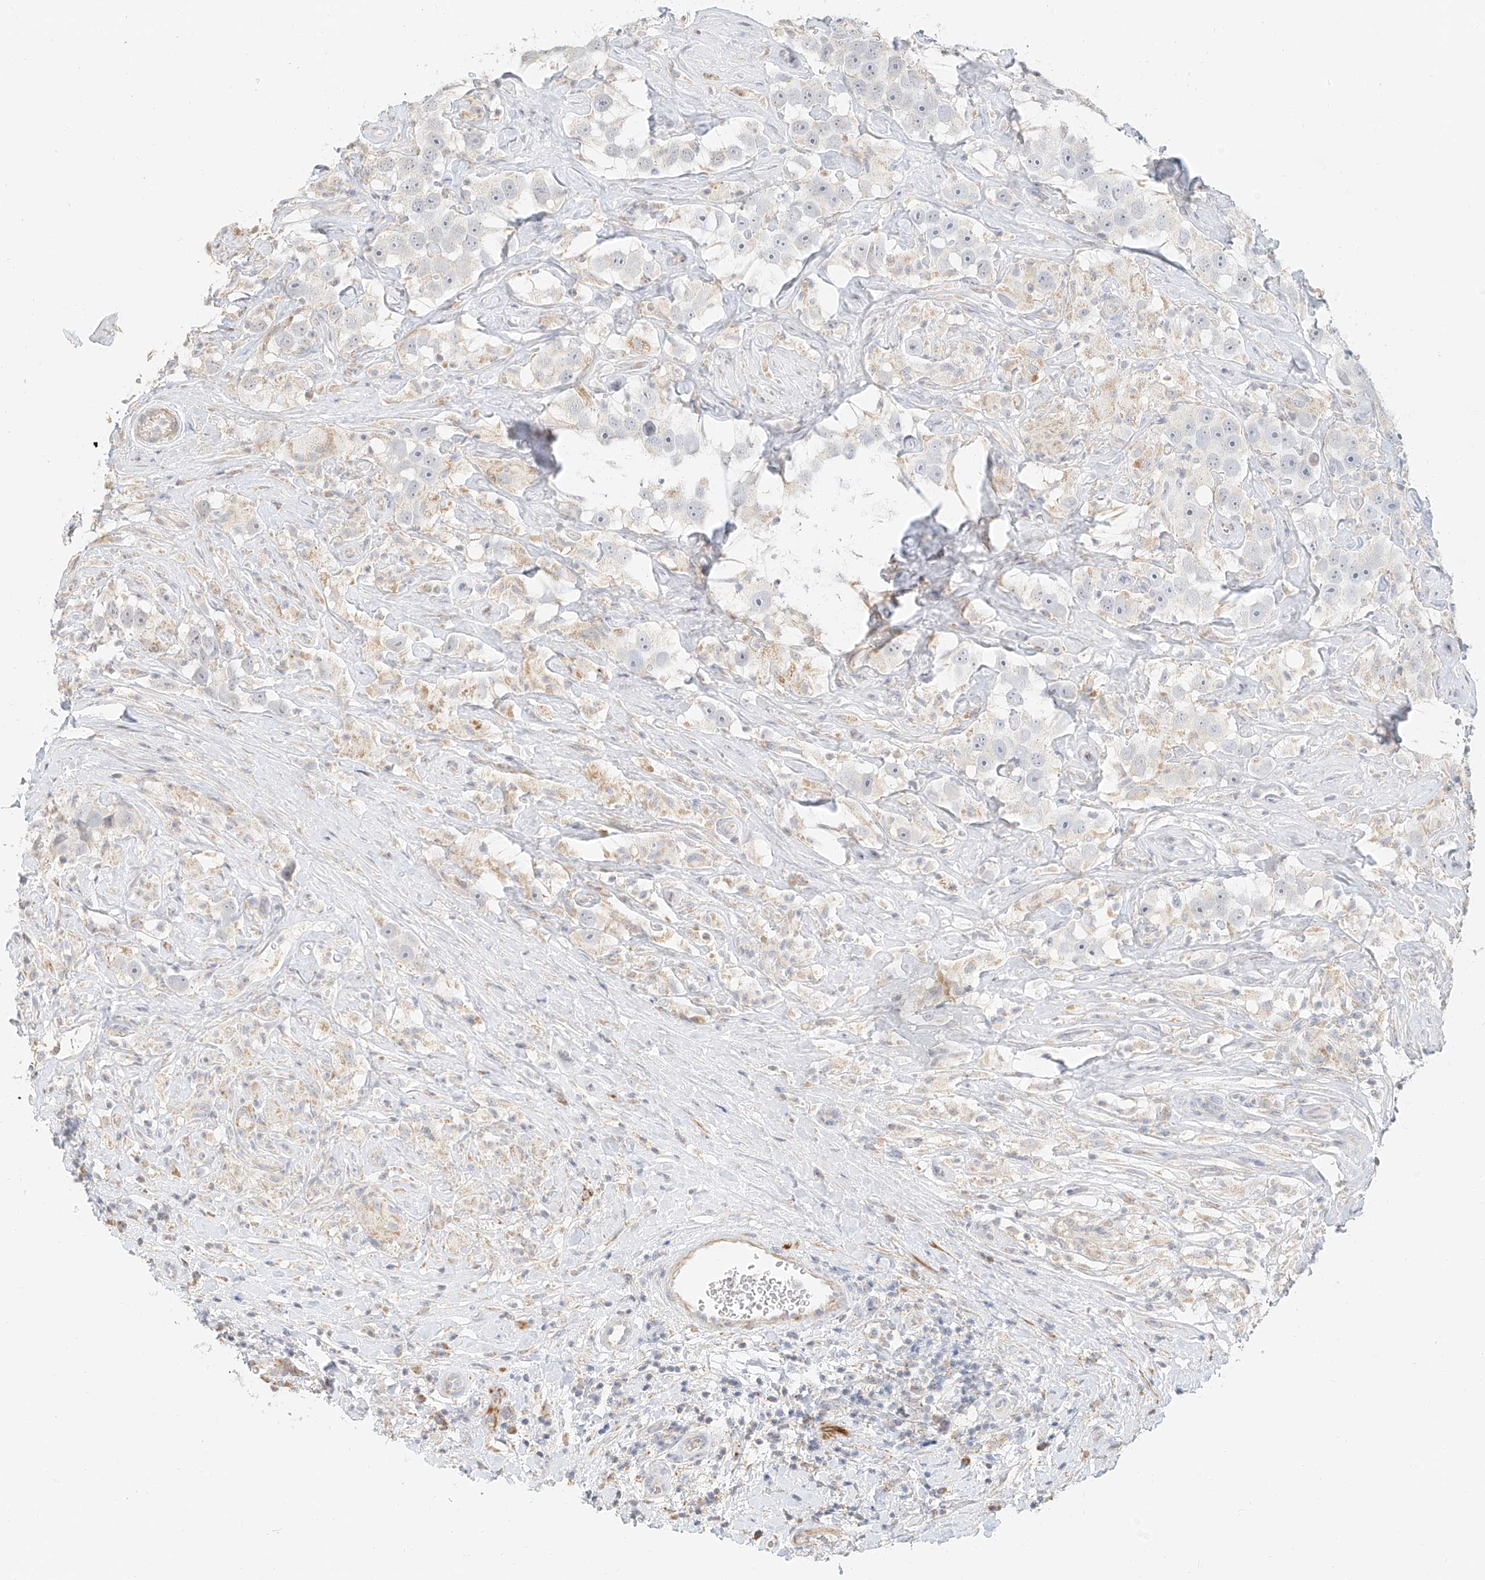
{"staining": {"intensity": "negative", "quantity": "none", "location": "none"}, "tissue": "testis cancer", "cell_type": "Tumor cells", "image_type": "cancer", "snomed": [{"axis": "morphology", "description": "Seminoma, NOS"}, {"axis": "topography", "description": "Testis"}], "caption": "The immunohistochemistry (IHC) image has no significant staining in tumor cells of testis seminoma tissue.", "gene": "CXorf58", "patient": {"sex": "male", "age": 49}}